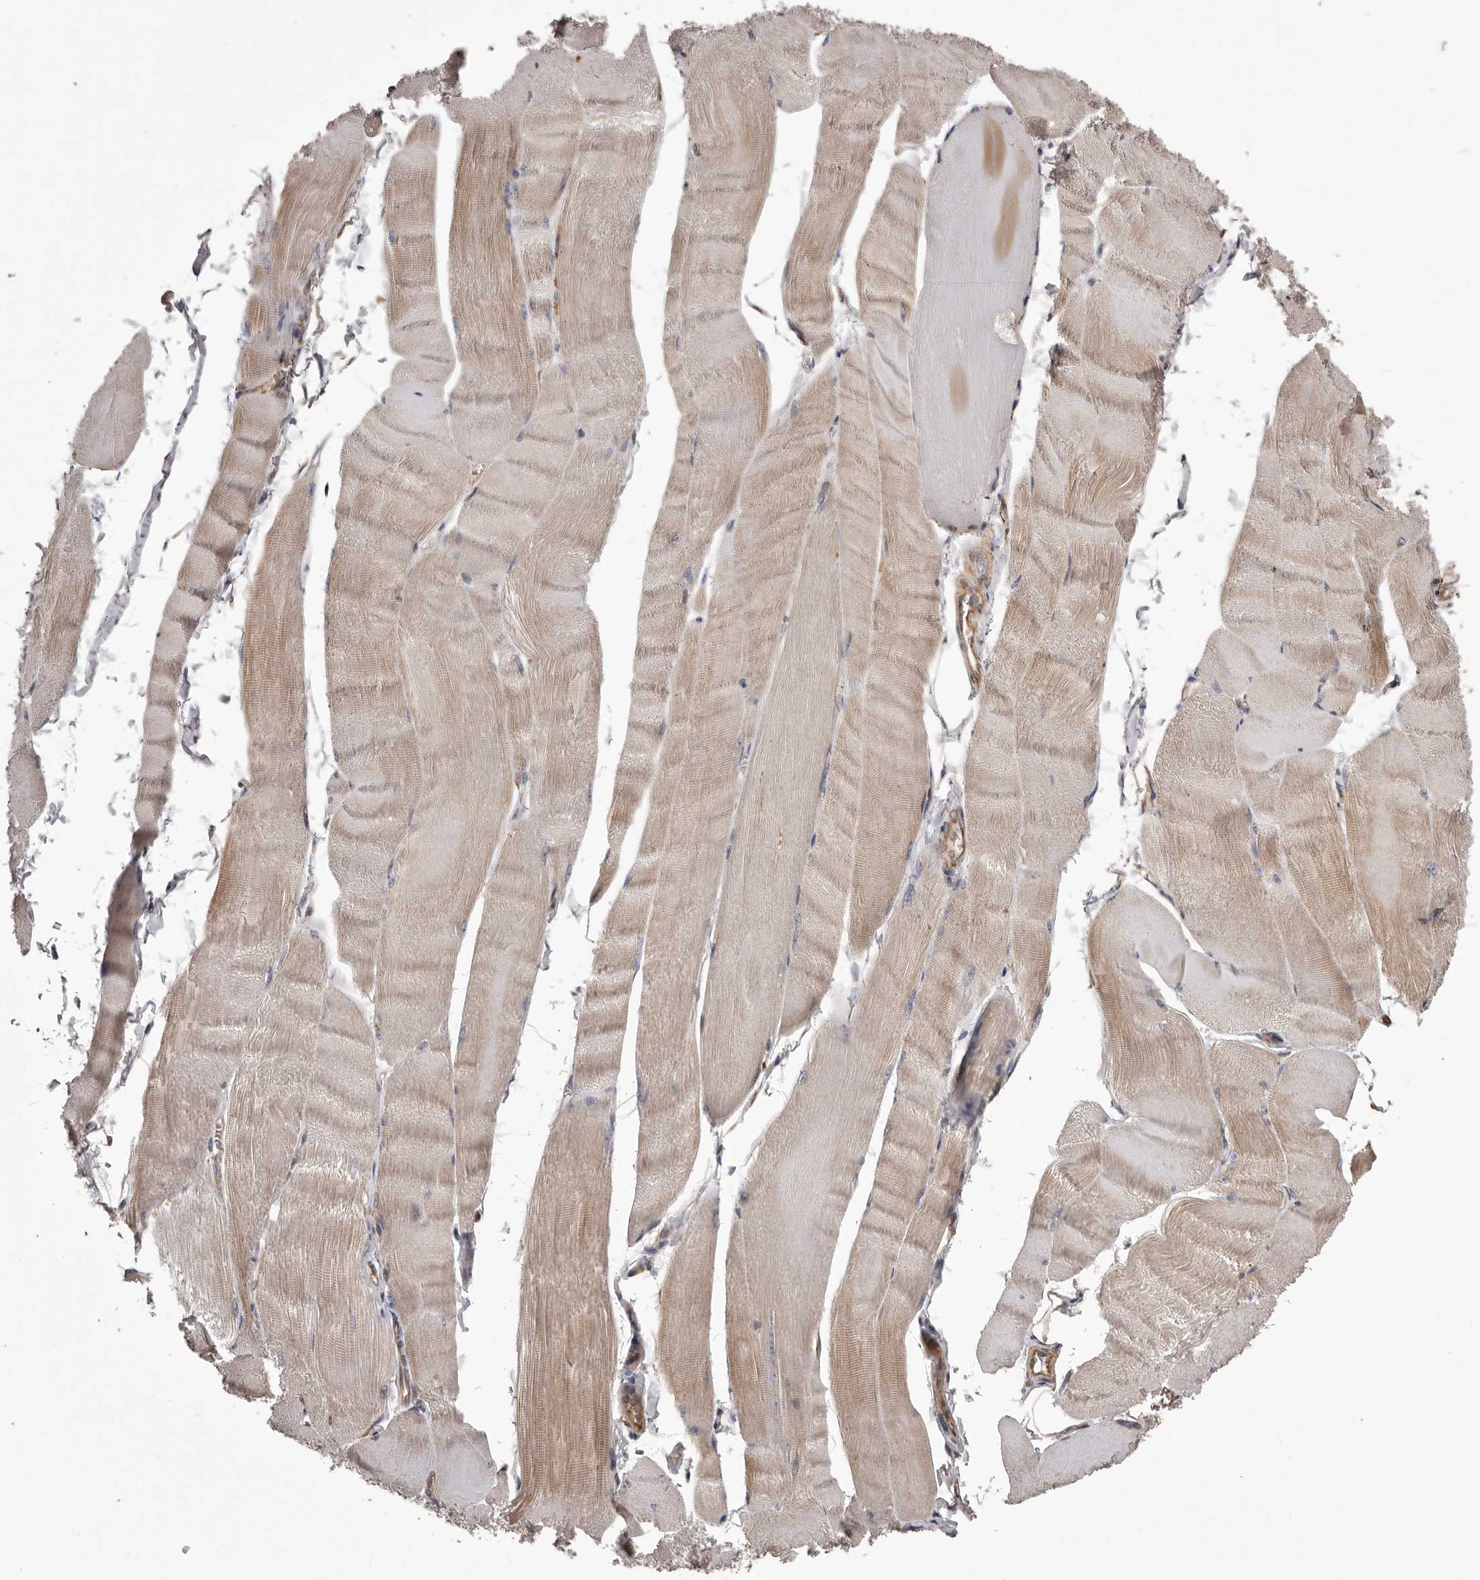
{"staining": {"intensity": "weak", "quantity": "25%-75%", "location": "cytoplasmic/membranous"}, "tissue": "skeletal muscle", "cell_type": "Myocytes", "image_type": "normal", "snomed": [{"axis": "morphology", "description": "Normal tissue, NOS"}, {"axis": "morphology", "description": "Basal cell carcinoma"}, {"axis": "topography", "description": "Skeletal muscle"}], "caption": "IHC of benign skeletal muscle demonstrates low levels of weak cytoplasmic/membranous staining in approximately 25%-75% of myocytes. The protein of interest is shown in brown color, while the nuclei are stained blue.", "gene": "CEP104", "patient": {"sex": "female", "age": 64}}